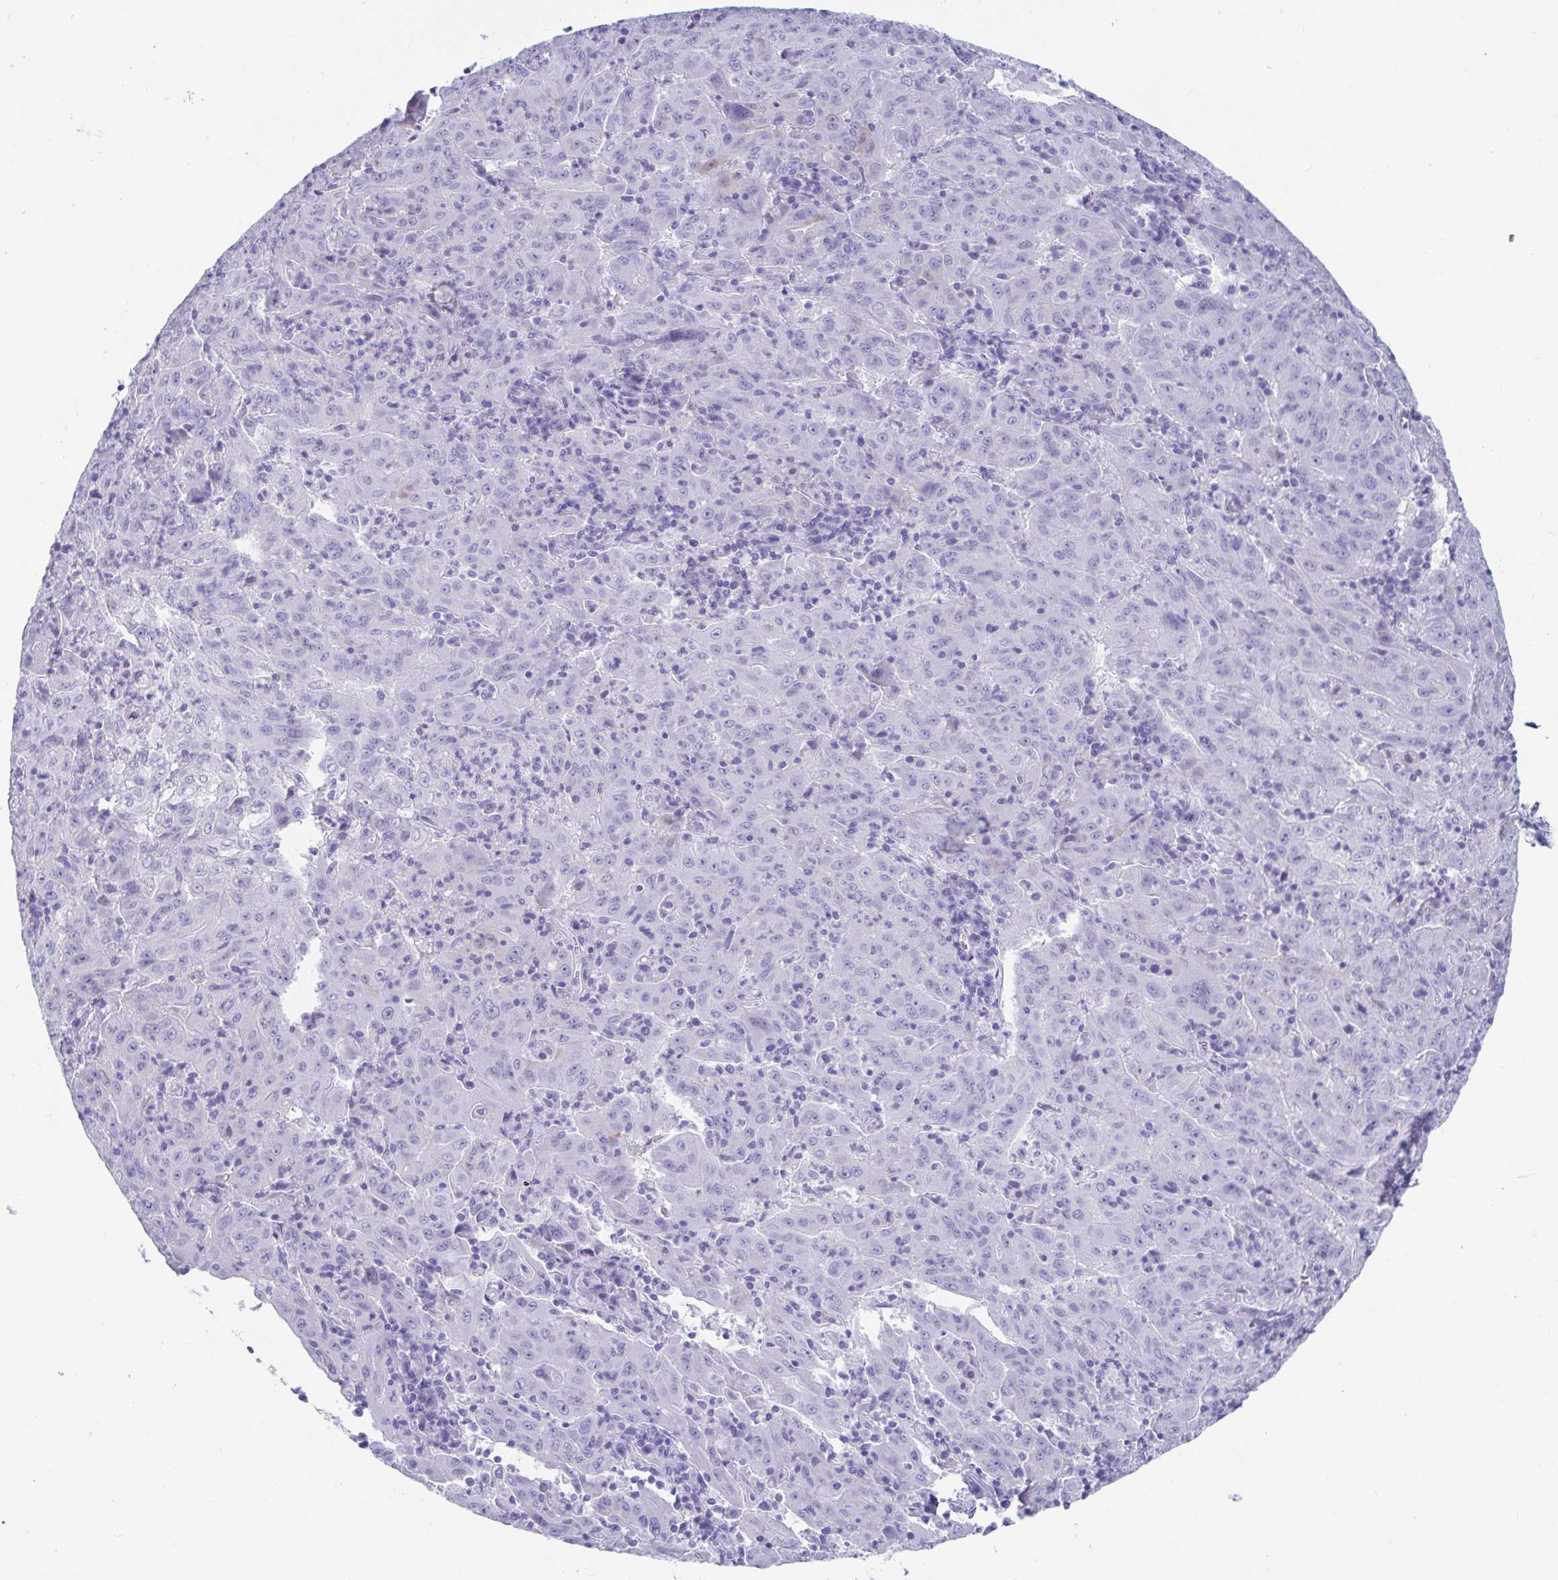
{"staining": {"intensity": "negative", "quantity": "none", "location": "none"}, "tissue": "pancreatic cancer", "cell_type": "Tumor cells", "image_type": "cancer", "snomed": [{"axis": "morphology", "description": "Adenocarcinoma, NOS"}, {"axis": "topography", "description": "Pancreas"}], "caption": "This micrograph is of pancreatic cancer (adenocarcinoma) stained with immunohistochemistry to label a protein in brown with the nuclei are counter-stained blue. There is no staining in tumor cells.", "gene": "SCGN", "patient": {"sex": "male", "age": 63}}